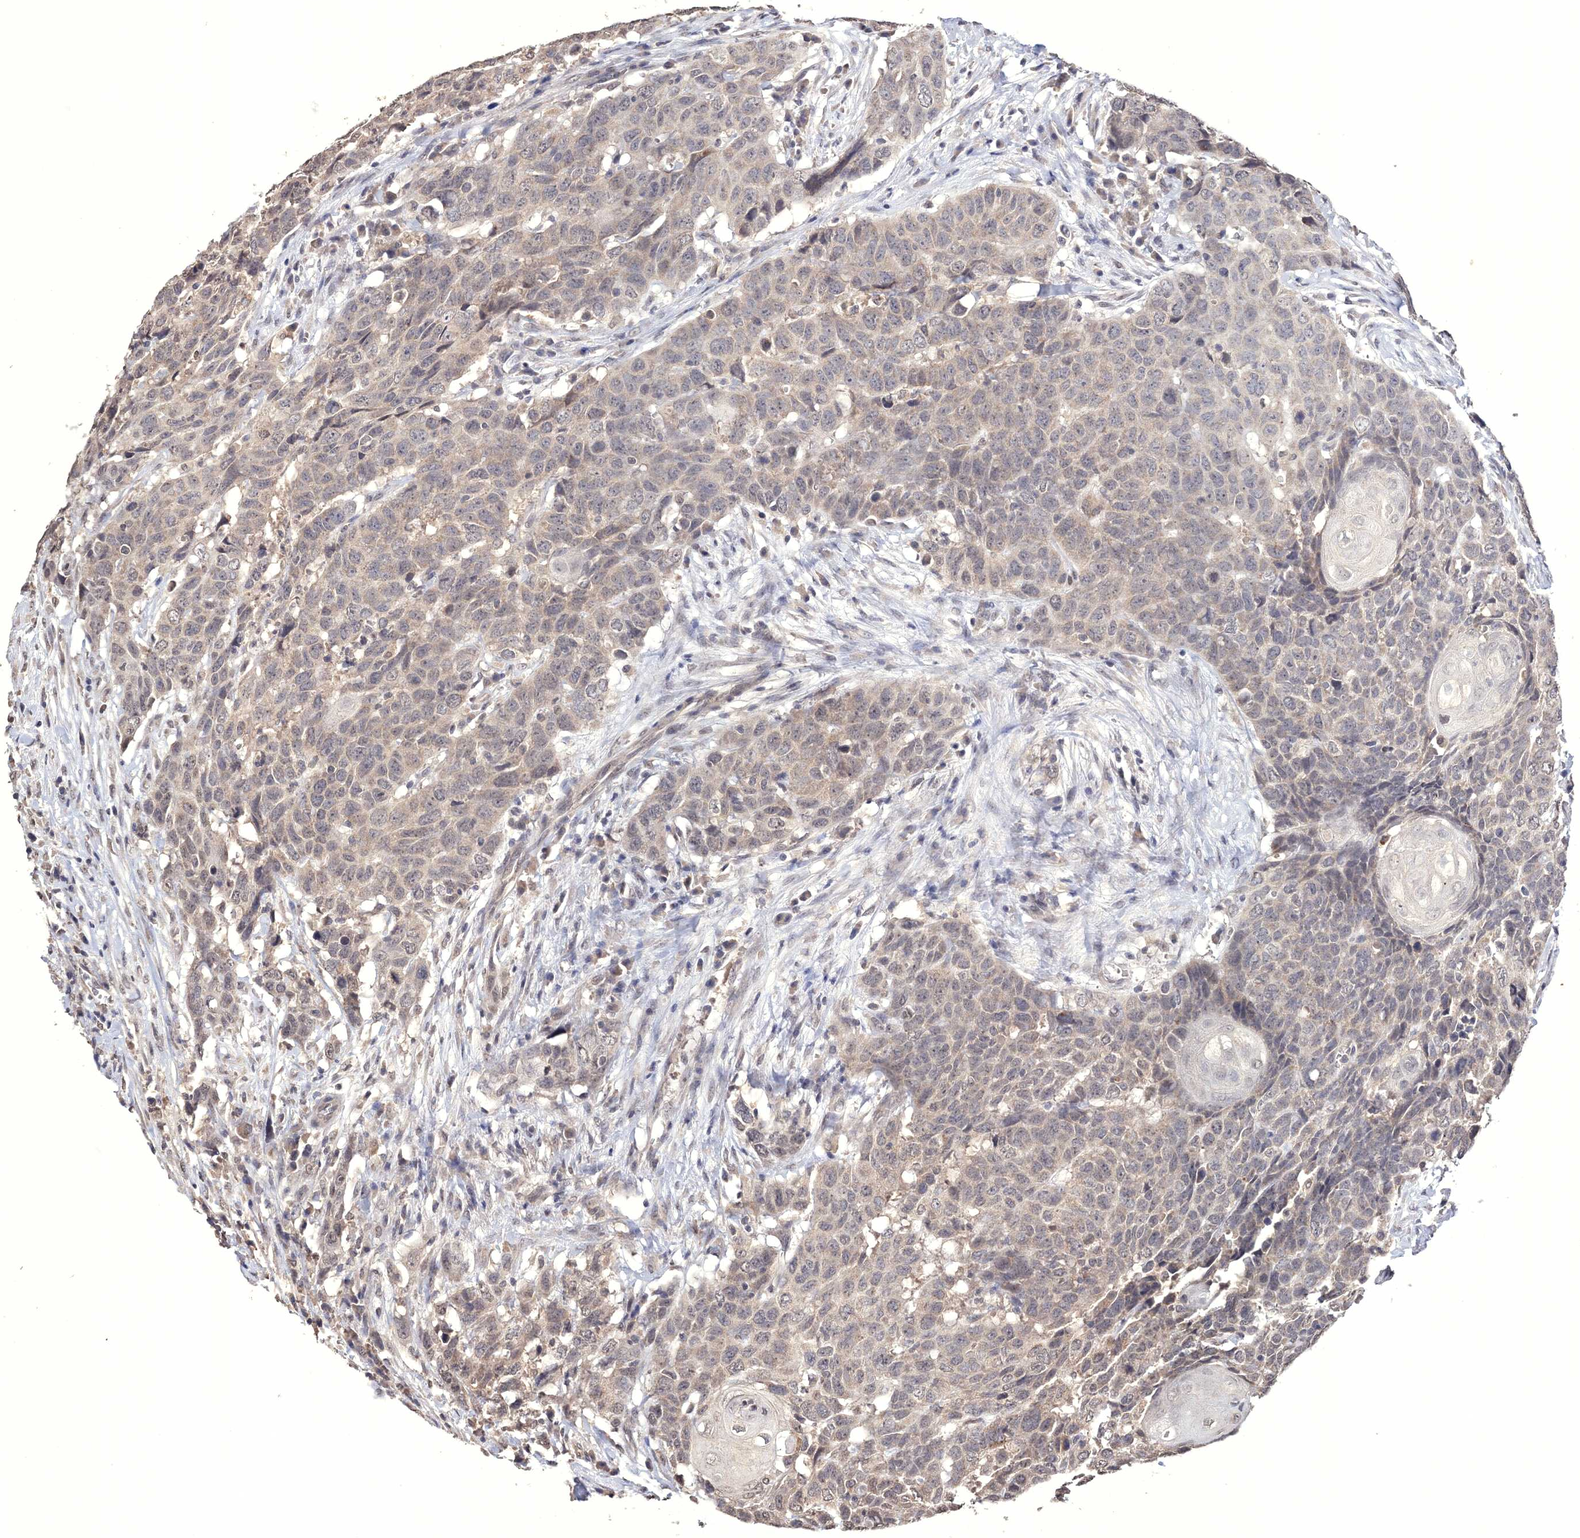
{"staining": {"intensity": "weak", "quantity": "25%-75%", "location": "cytoplasmic/membranous,nuclear"}, "tissue": "head and neck cancer", "cell_type": "Tumor cells", "image_type": "cancer", "snomed": [{"axis": "morphology", "description": "Squamous cell carcinoma, NOS"}, {"axis": "topography", "description": "Head-Neck"}], "caption": "Immunohistochemical staining of head and neck cancer (squamous cell carcinoma) shows weak cytoplasmic/membranous and nuclear protein positivity in approximately 25%-75% of tumor cells. Nuclei are stained in blue.", "gene": "GPN1", "patient": {"sex": "male", "age": 66}}